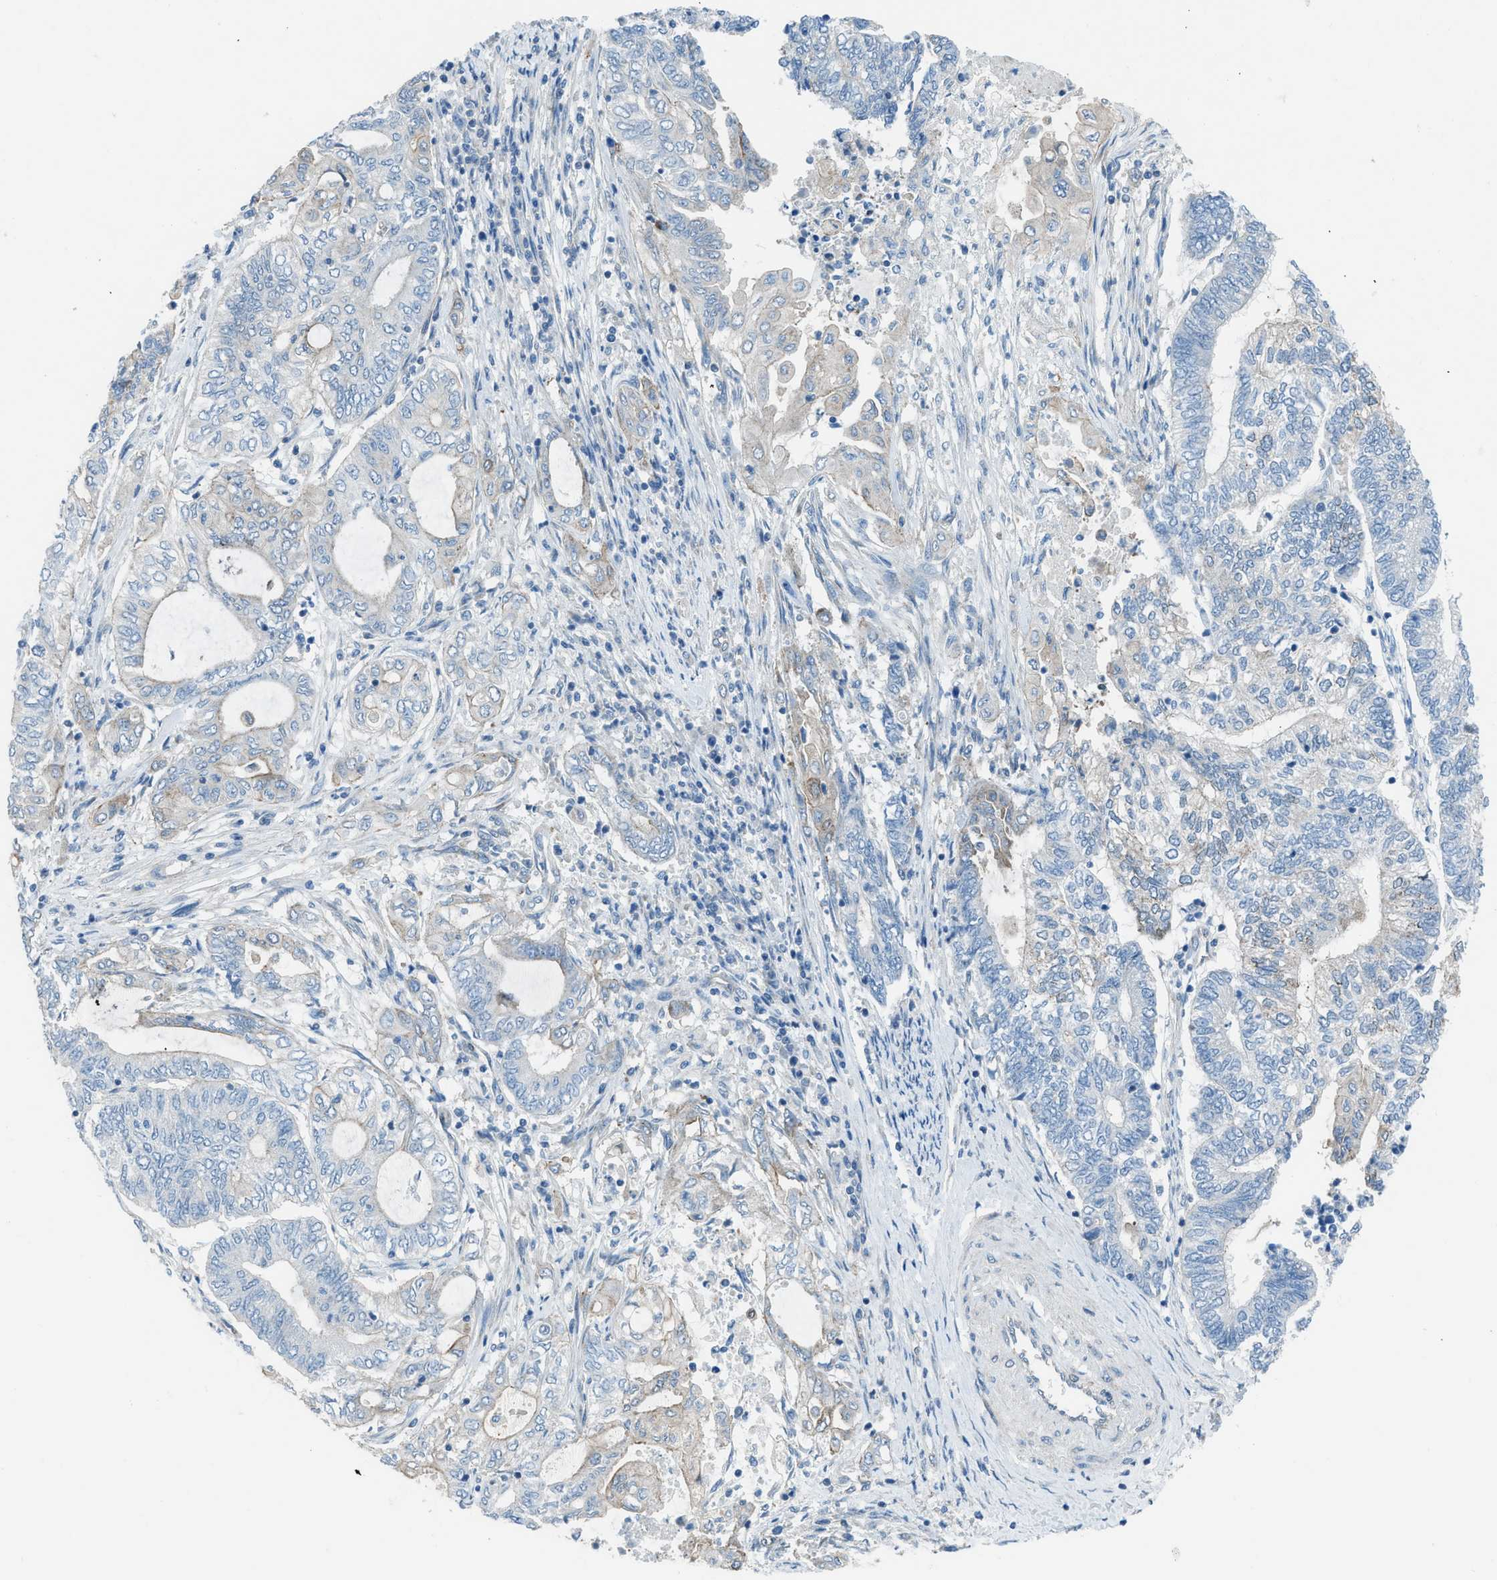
{"staining": {"intensity": "negative", "quantity": "none", "location": "none"}, "tissue": "endometrial cancer", "cell_type": "Tumor cells", "image_type": "cancer", "snomed": [{"axis": "morphology", "description": "Adenocarcinoma, NOS"}, {"axis": "topography", "description": "Uterus"}, {"axis": "topography", "description": "Endometrium"}], "caption": "Tumor cells show no significant expression in endometrial cancer (adenocarcinoma). Nuclei are stained in blue.", "gene": "PRKN", "patient": {"sex": "female", "age": 70}}